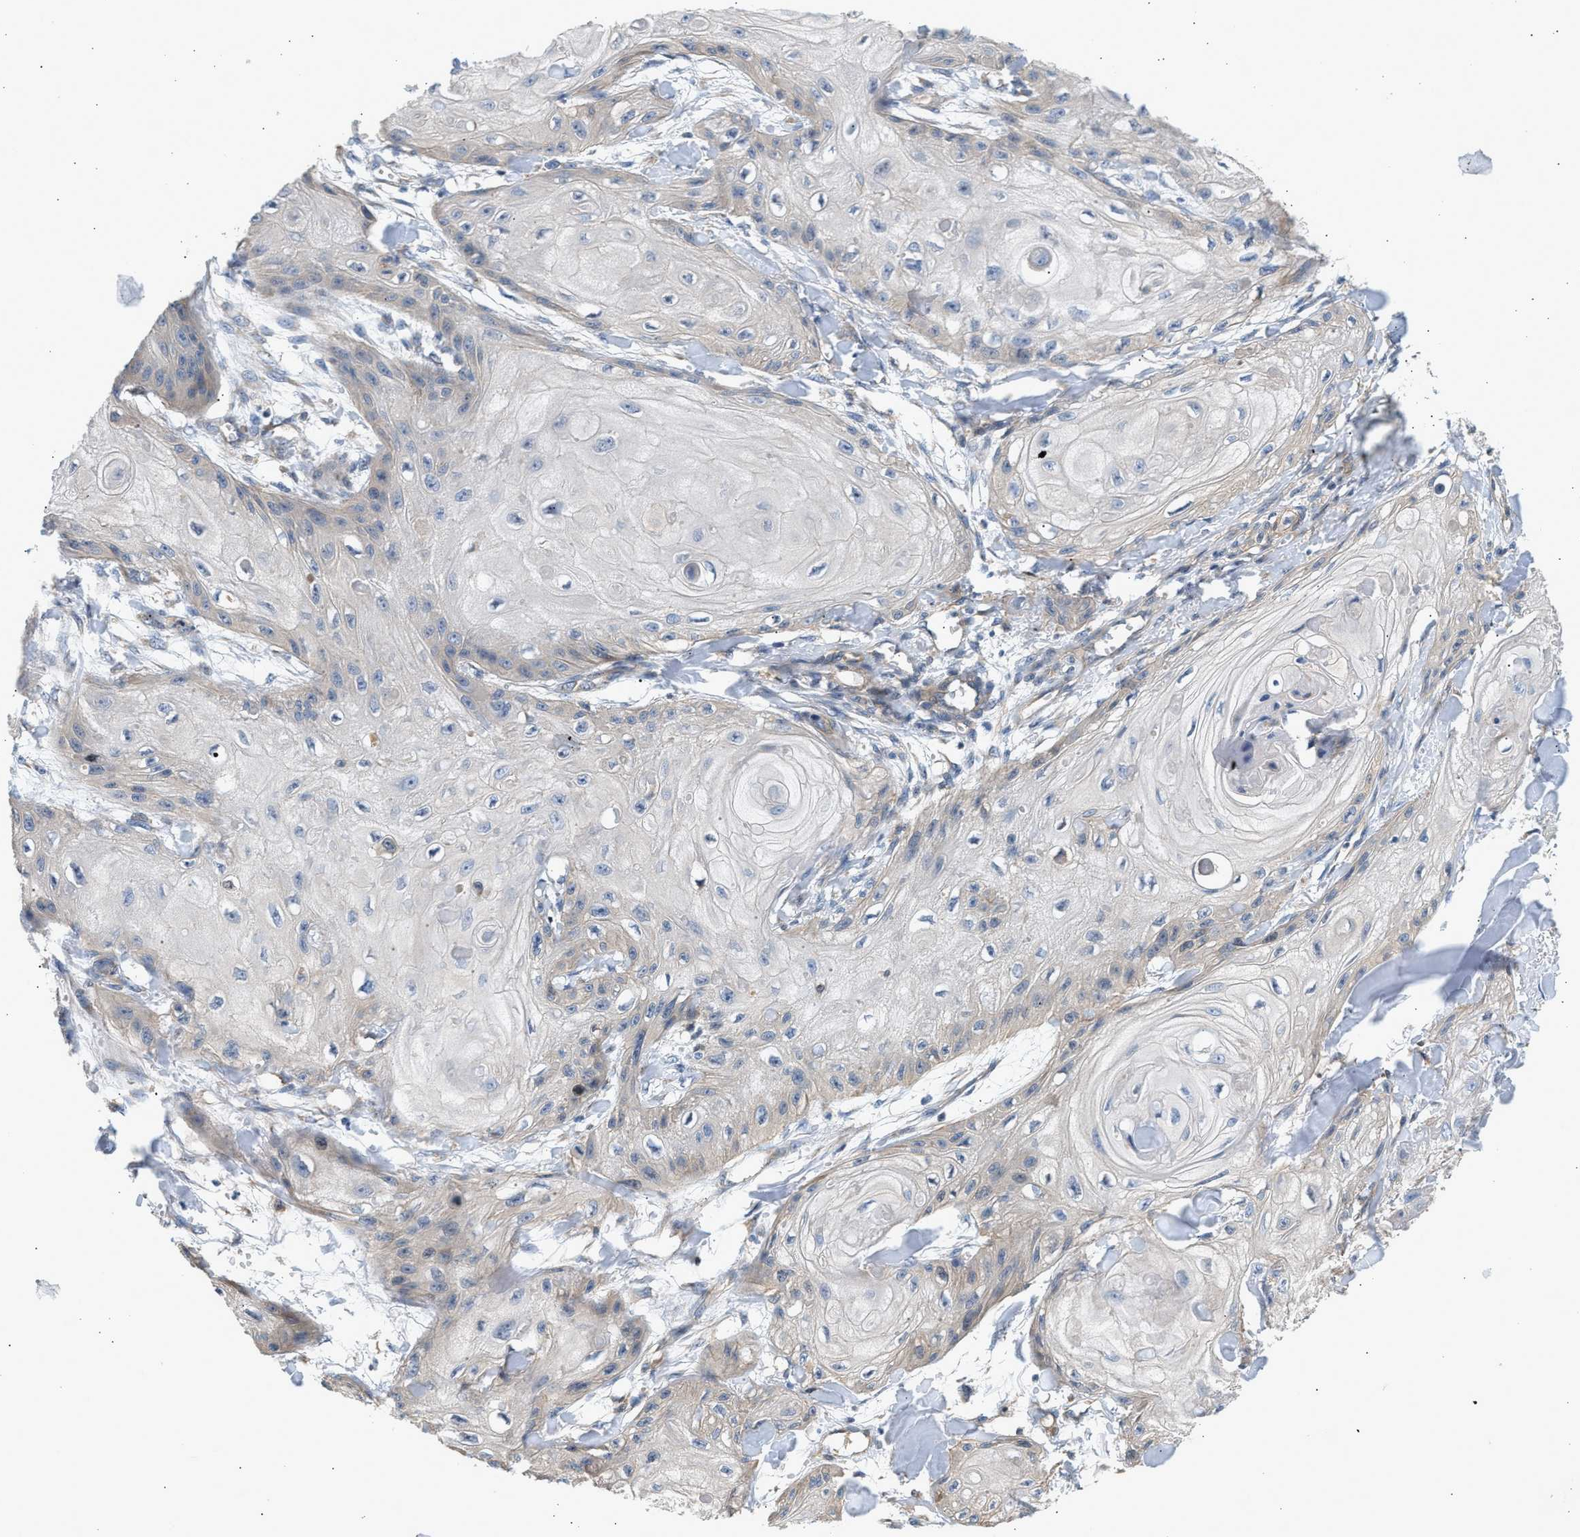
{"staining": {"intensity": "negative", "quantity": "none", "location": "none"}, "tissue": "skin cancer", "cell_type": "Tumor cells", "image_type": "cancer", "snomed": [{"axis": "morphology", "description": "Squamous cell carcinoma, NOS"}, {"axis": "topography", "description": "Skin"}], "caption": "Tumor cells show no significant protein expression in skin squamous cell carcinoma.", "gene": "WDR31", "patient": {"sex": "male", "age": 74}}